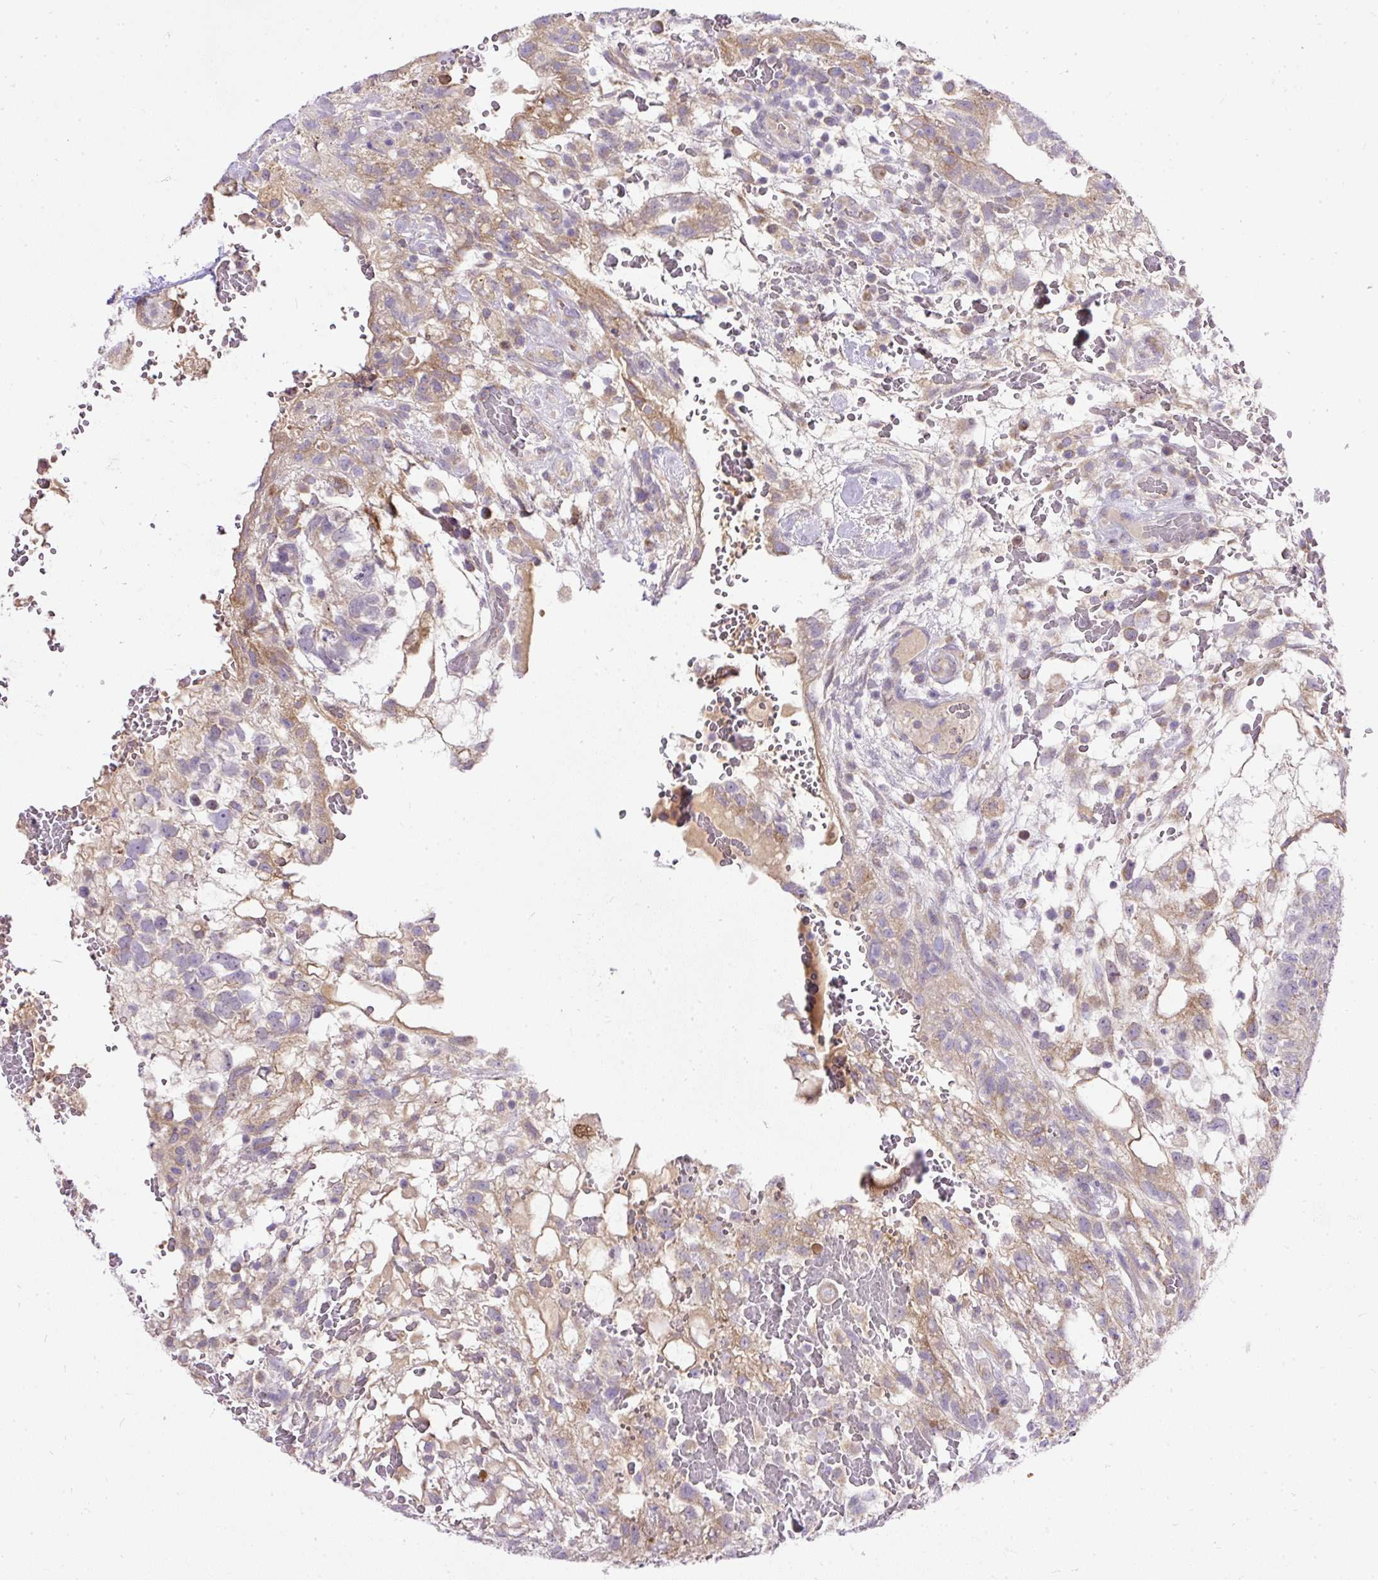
{"staining": {"intensity": "weak", "quantity": "25%-75%", "location": "cytoplasmic/membranous"}, "tissue": "testis cancer", "cell_type": "Tumor cells", "image_type": "cancer", "snomed": [{"axis": "morphology", "description": "Normal tissue, NOS"}, {"axis": "morphology", "description": "Carcinoma, Embryonal, NOS"}, {"axis": "topography", "description": "Testis"}], "caption": "Immunohistochemical staining of human embryonal carcinoma (testis) demonstrates weak cytoplasmic/membranous protein positivity in approximately 25%-75% of tumor cells.", "gene": "AMFR", "patient": {"sex": "male", "age": 32}}